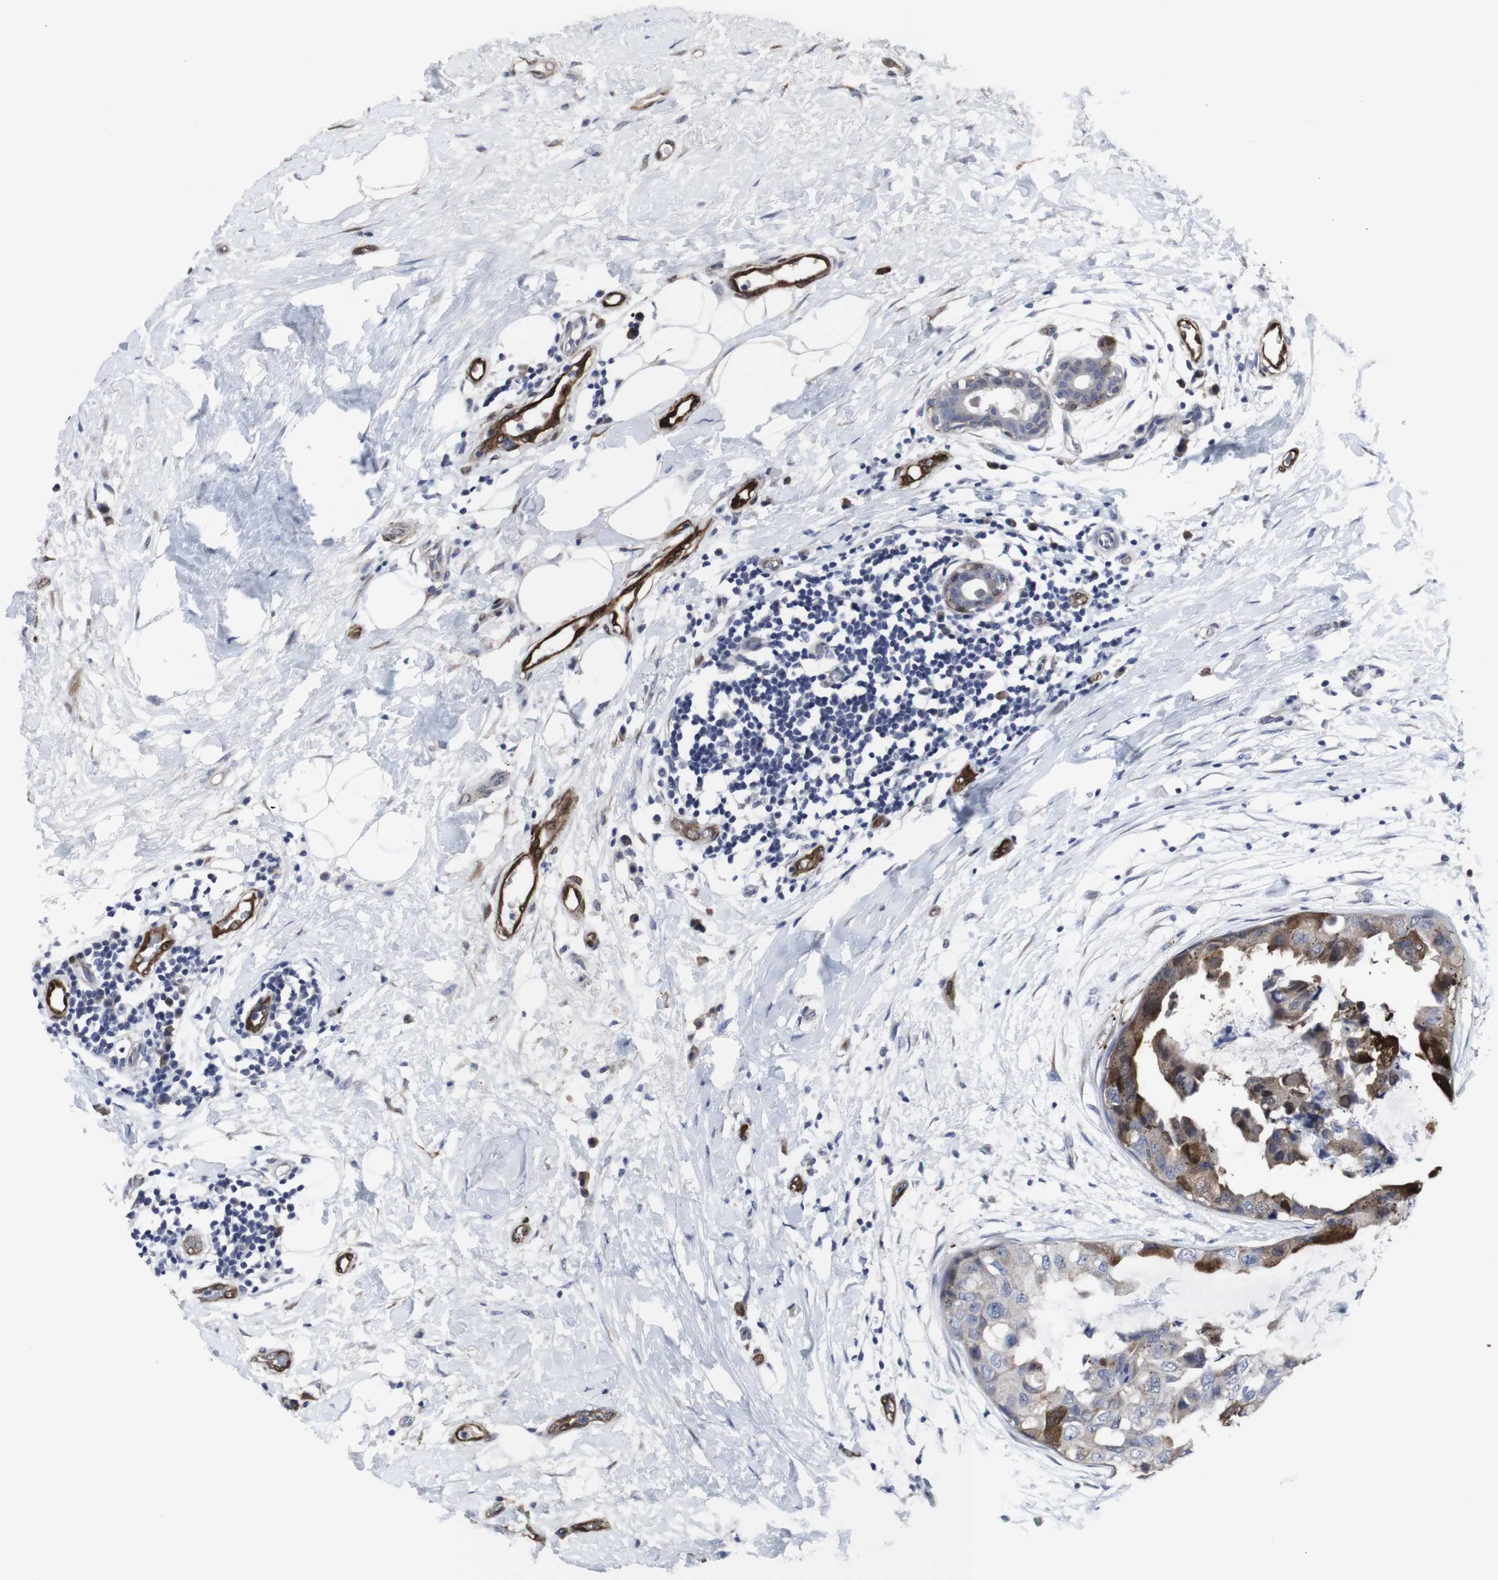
{"staining": {"intensity": "moderate", "quantity": "25%-75%", "location": "cytoplasmic/membranous"}, "tissue": "breast cancer", "cell_type": "Tumor cells", "image_type": "cancer", "snomed": [{"axis": "morphology", "description": "Duct carcinoma"}, {"axis": "topography", "description": "Breast"}], "caption": "DAB (3,3'-diaminobenzidine) immunohistochemical staining of human breast invasive ductal carcinoma shows moderate cytoplasmic/membranous protein positivity in approximately 25%-75% of tumor cells.", "gene": "SNCG", "patient": {"sex": "female", "age": 40}}